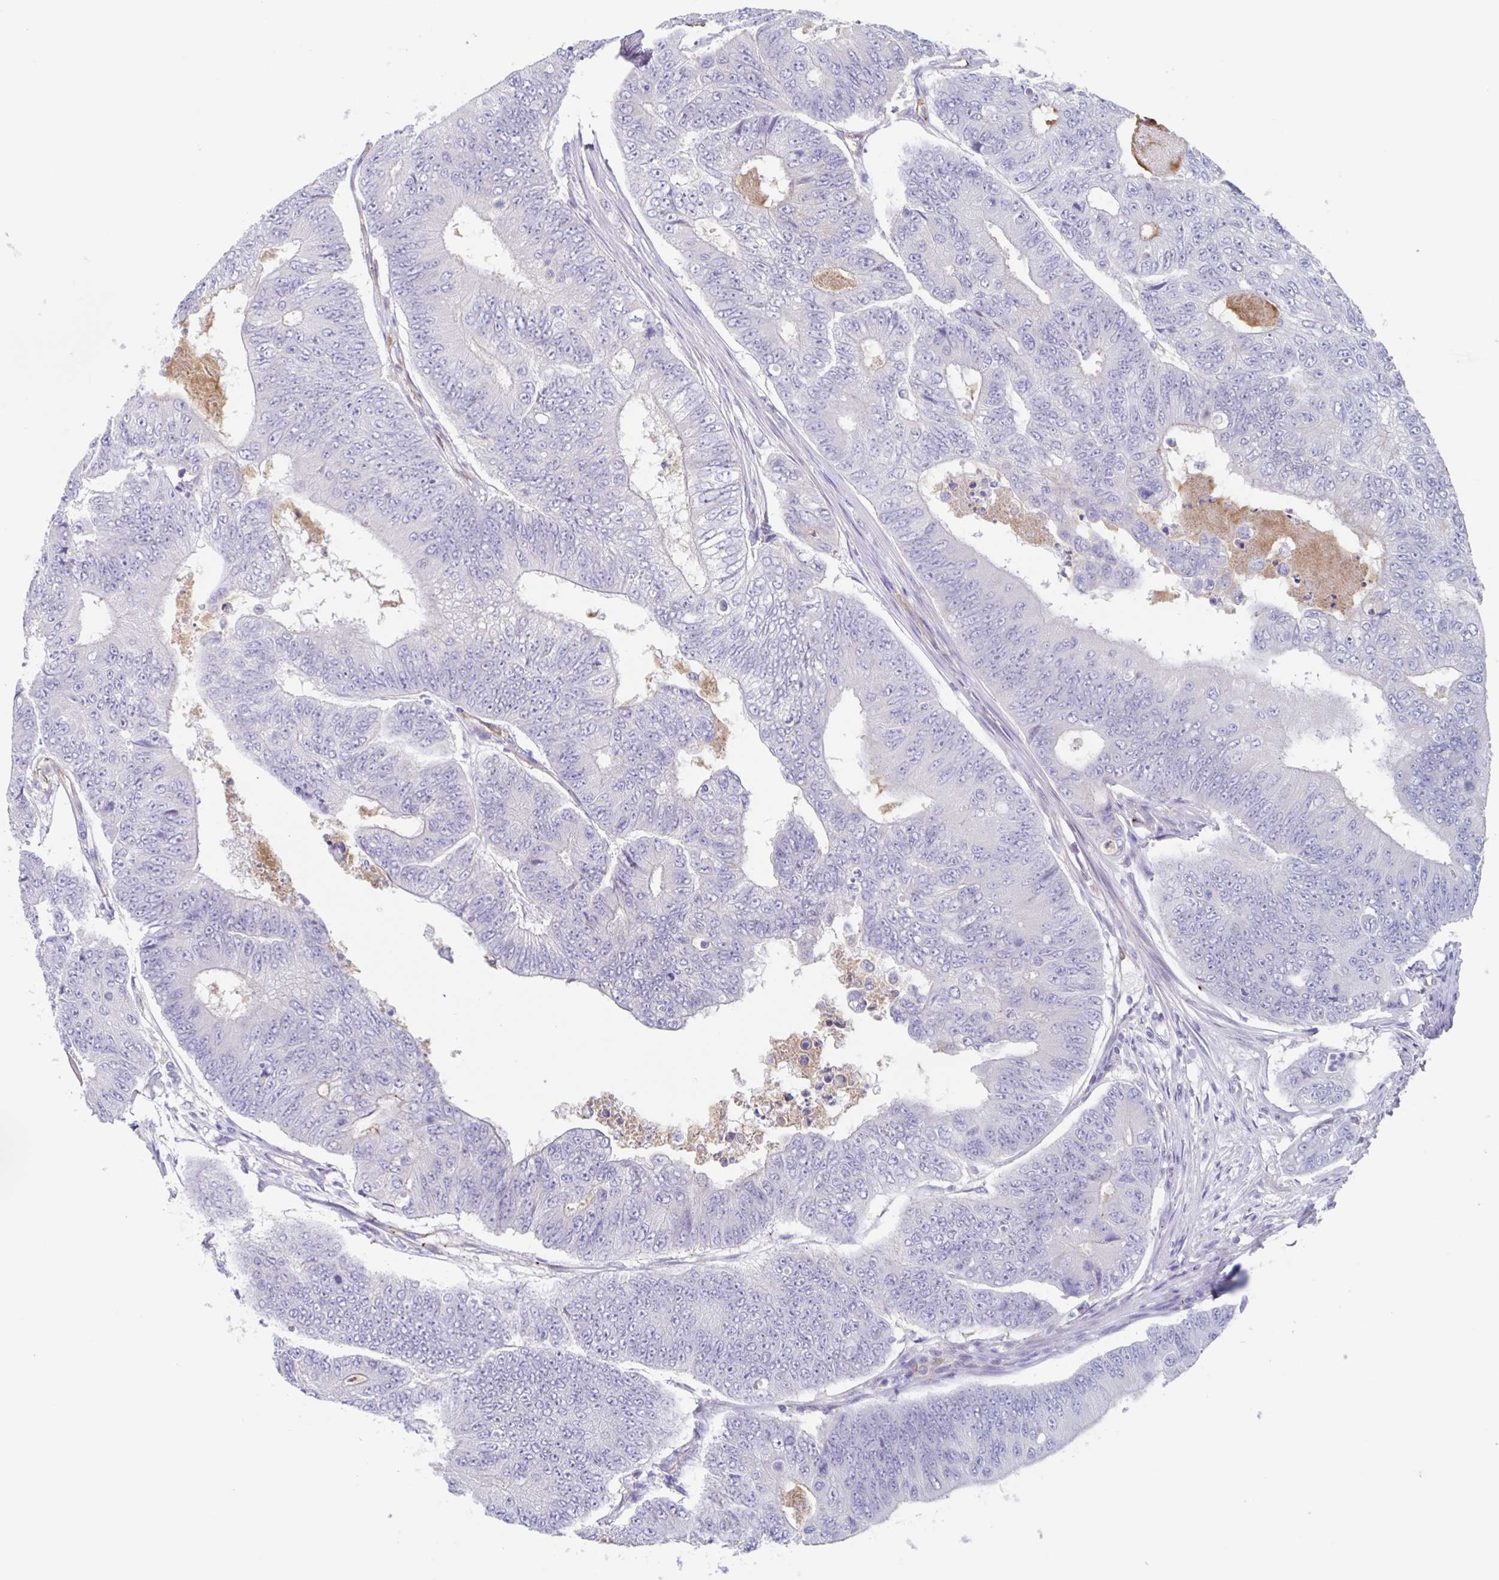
{"staining": {"intensity": "negative", "quantity": "none", "location": "none"}, "tissue": "colorectal cancer", "cell_type": "Tumor cells", "image_type": "cancer", "snomed": [{"axis": "morphology", "description": "Adenocarcinoma, NOS"}, {"axis": "topography", "description": "Colon"}], "caption": "Tumor cells show no significant positivity in adenocarcinoma (colorectal).", "gene": "EHD4", "patient": {"sex": "female", "age": 48}}